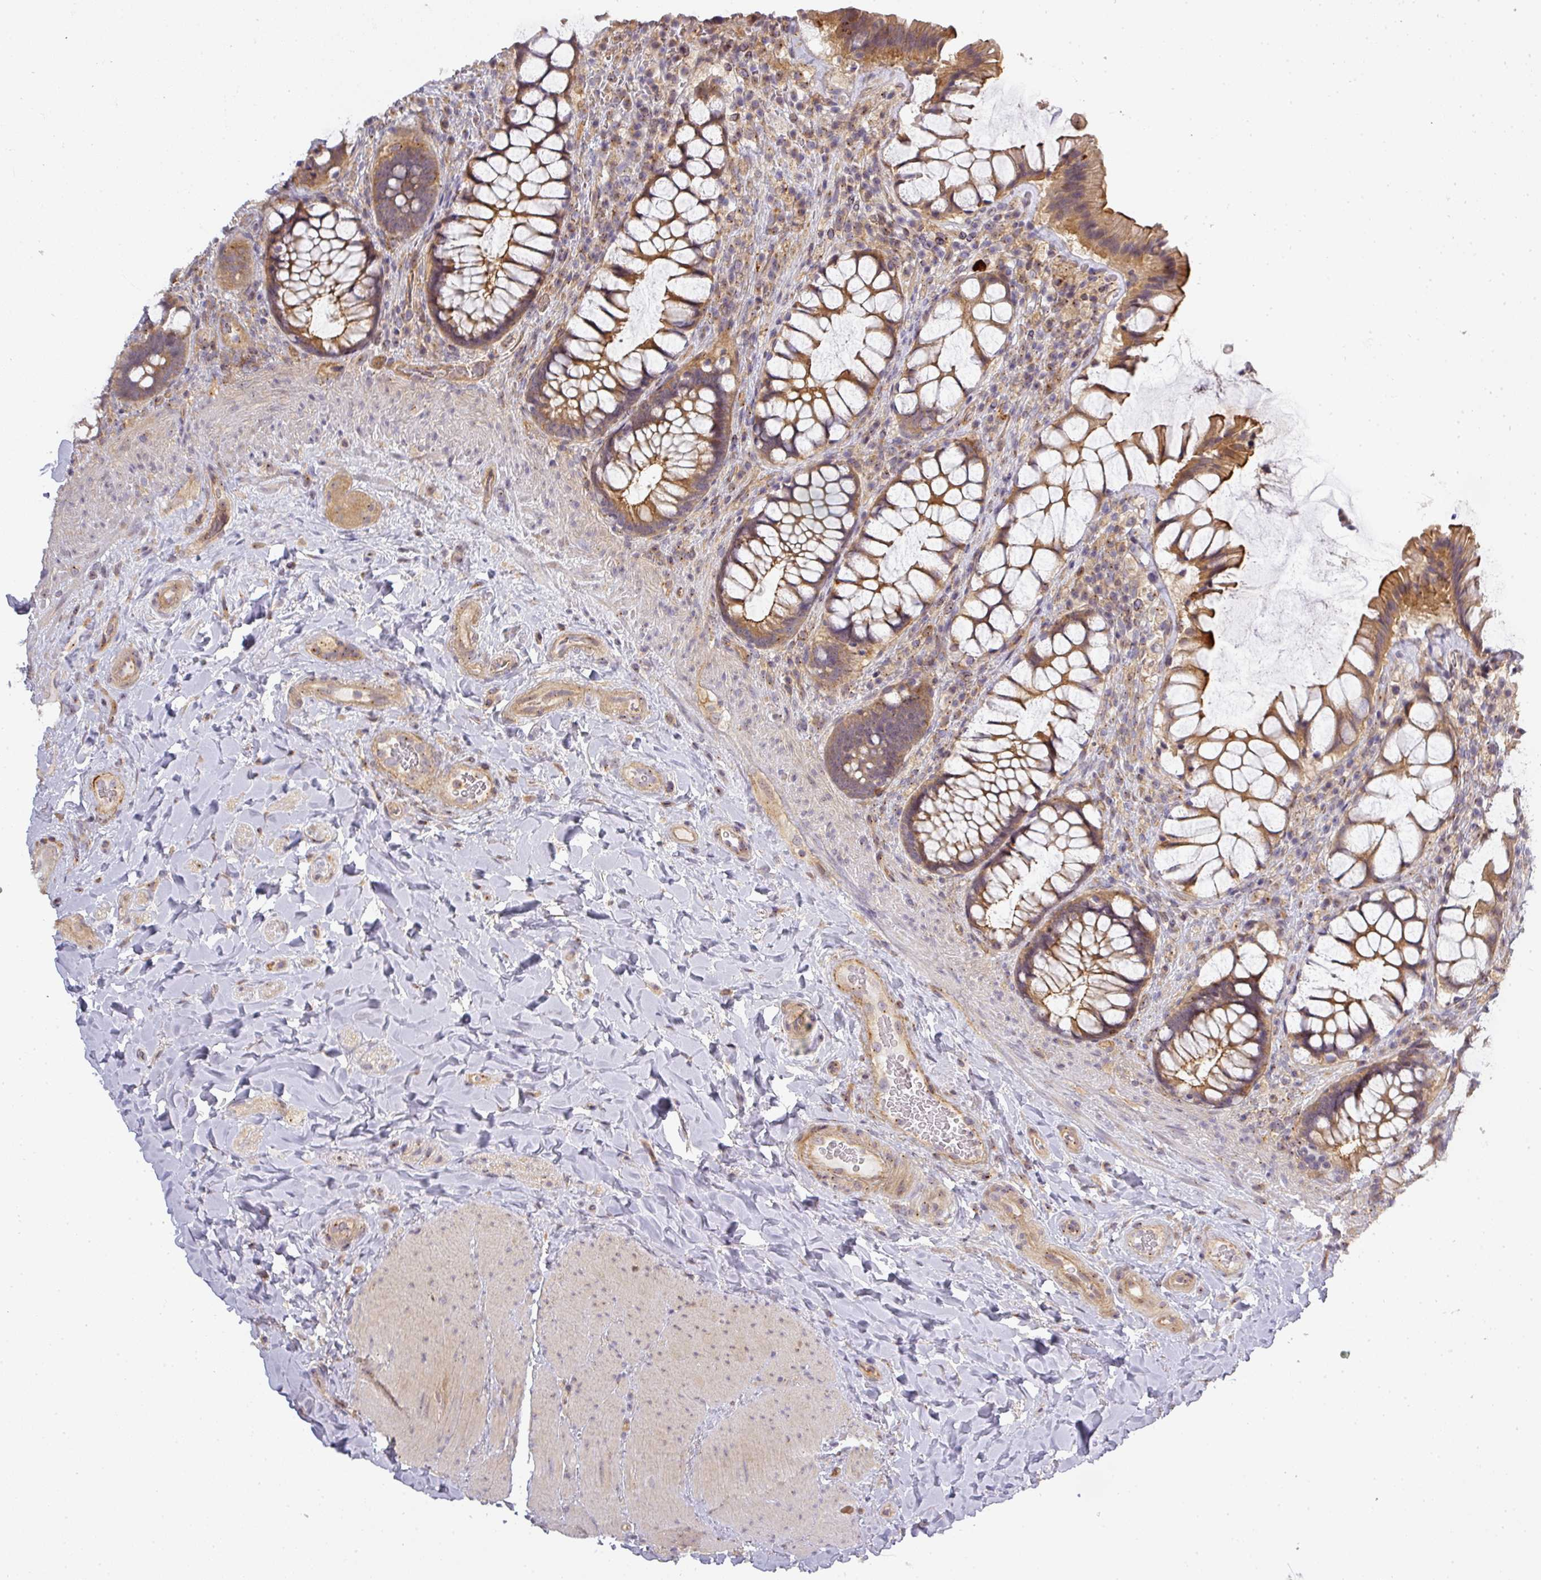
{"staining": {"intensity": "moderate", "quantity": "25%-75%", "location": "cytoplasmic/membranous"}, "tissue": "rectum", "cell_type": "Glandular cells", "image_type": "normal", "snomed": [{"axis": "morphology", "description": "Normal tissue, NOS"}, {"axis": "topography", "description": "Rectum"}], "caption": "About 25%-75% of glandular cells in normal rectum show moderate cytoplasmic/membranous protein staining as visualized by brown immunohistochemical staining.", "gene": "NIN", "patient": {"sex": "female", "age": 58}}